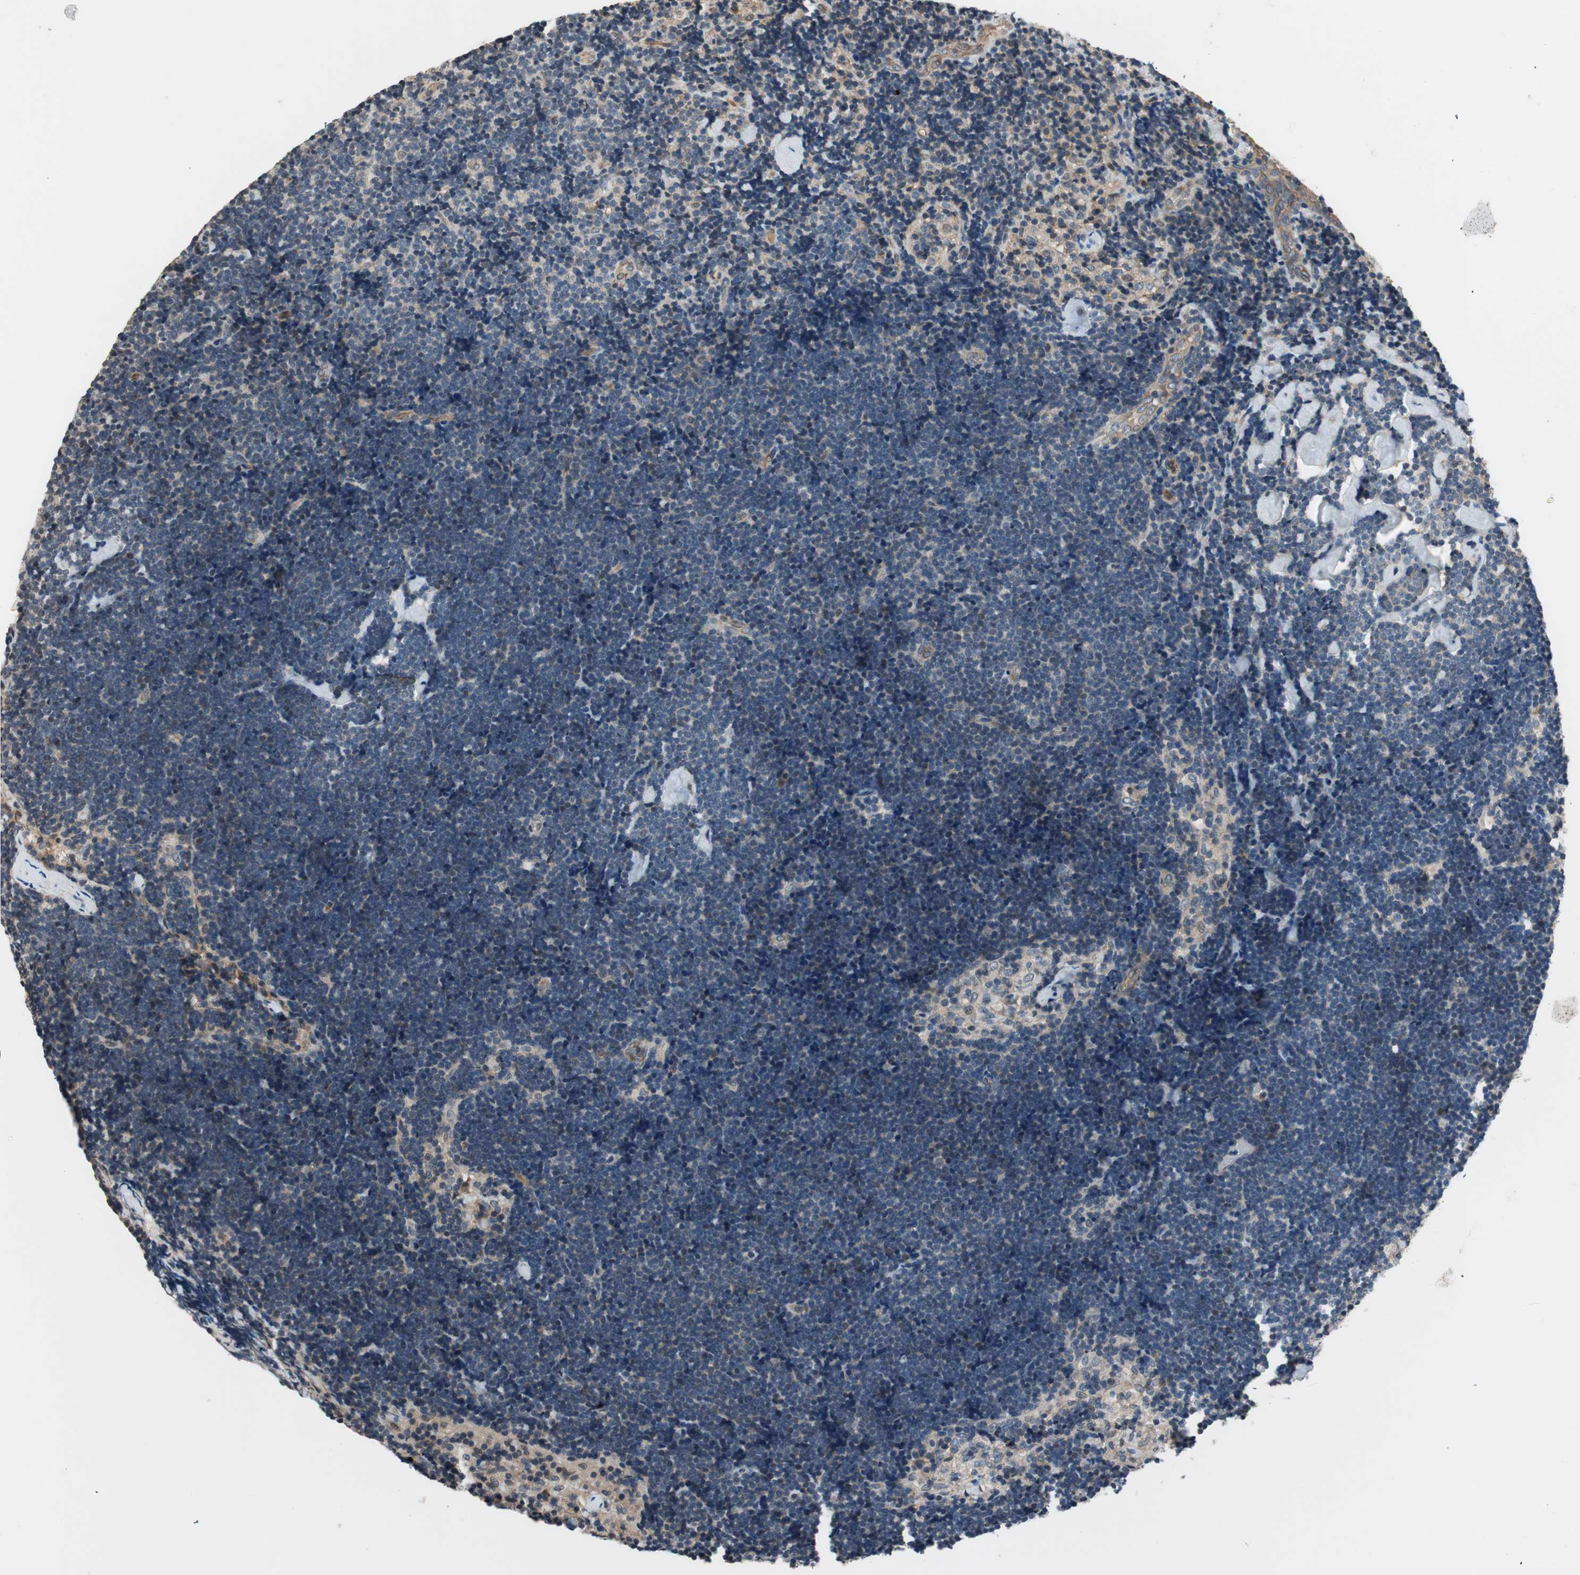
{"staining": {"intensity": "weak", "quantity": ">75%", "location": "cytoplasmic/membranous"}, "tissue": "lymph node", "cell_type": "Germinal center cells", "image_type": "normal", "snomed": [{"axis": "morphology", "description": "Normal tissue, NOS"}, {"axis": "topography", "description": "Lymph node"}], "caption": "This photomicrograph displays immunohistochemistry staining of benign human lymph node, with low weak cytoplasmic/membranous expression in approximately >75% of germinal center cells.", "gene": "GCLM", "patient": {"sex": "male", "age": 63}}